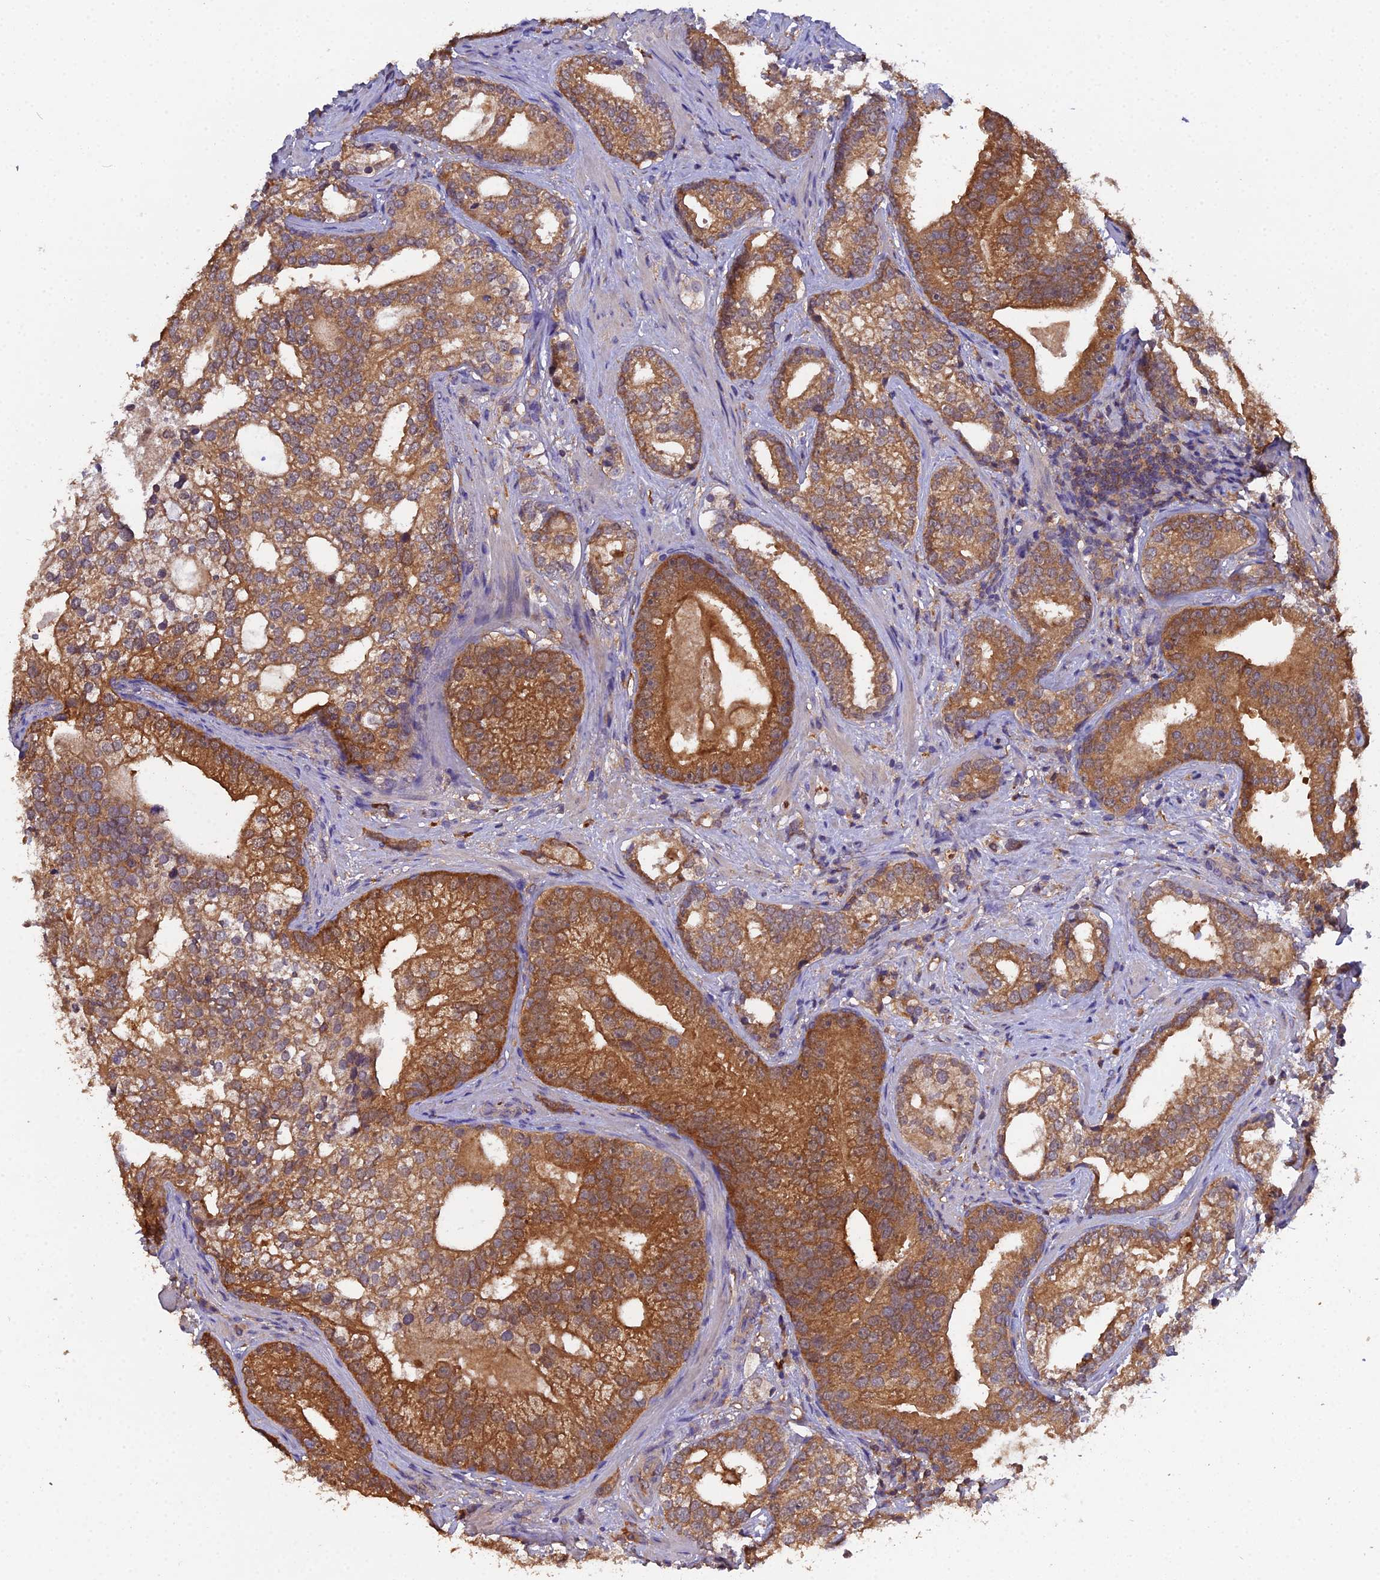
{"staining": {"intensity": "strong", "quantity": ">75%", "location": "cytoplasmic/membranous"}, "tissue": "prostate cancer", "cell_type": "Tumor cells", "image_type": "cancer", "snomed": [{"axis": "morphology", "description": "Adenocarcinoma, High grade"}, {"axis": "topography", "description": "Prostate"}], "caption": "Immunohistochemistry (IHC) photomicrograph of neoplastic tissue: human prostate high-grade adenocarcinoma stained using immunohistochemistry (IHC) shows high levels of strong protein expression localized specifically in the cytoplasmic/membranous of tumor cells, appearing as a cytoplasmic/membranous brown color.", "gene": "TMEM258", "patient": {"sex": "male", "age": 75}}